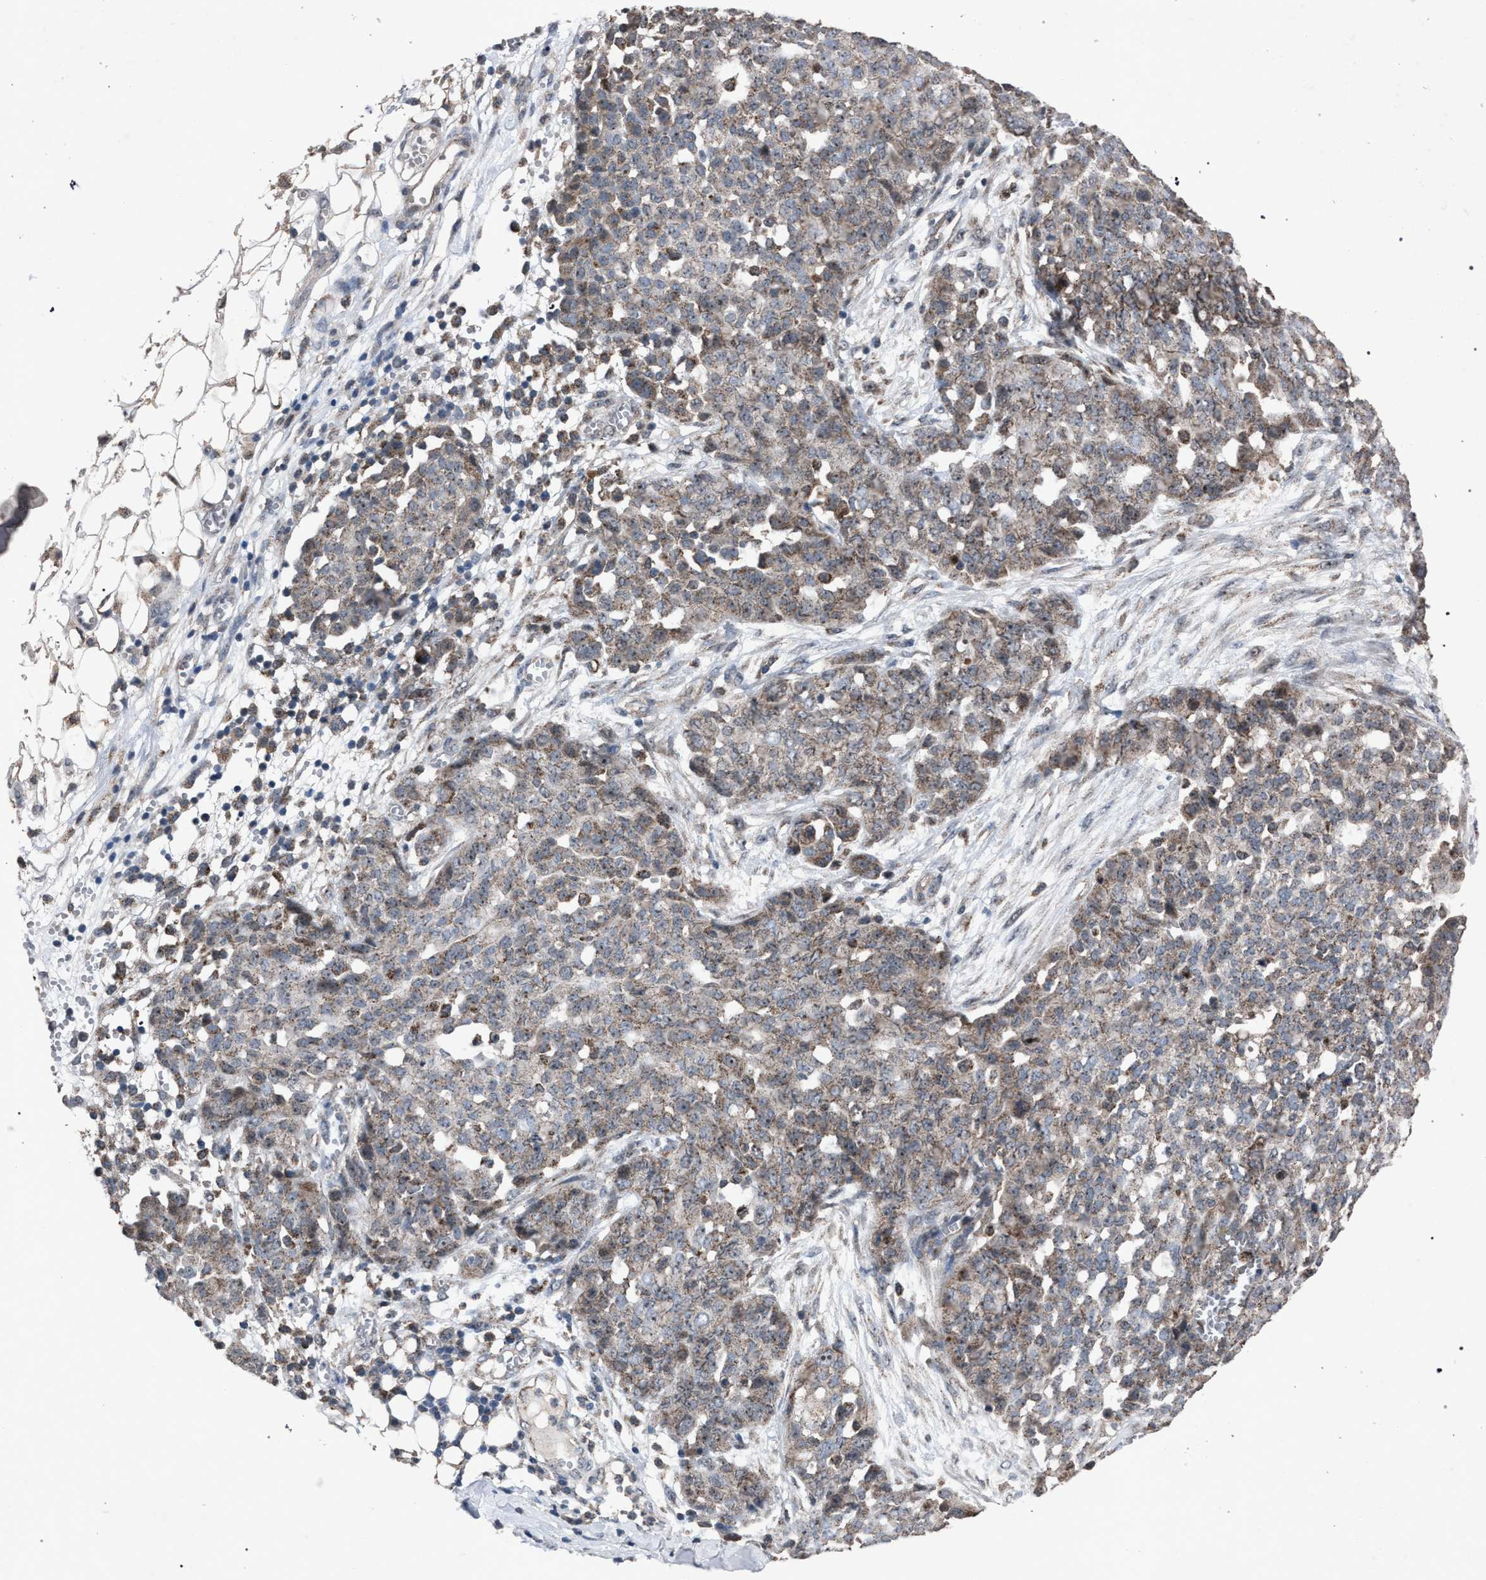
{"staining": {"intensity": "weak", "quantity": "25%-75%", "location": "cytoplasmic/membranous"}, "tissue": "ovarian cancer", "cell_type": "Tumor cells", "image_type": "cancer", "snomed": [{"axis": "morphology", "description": "Cystadenocarcinoma, serous, NOS"}, {"axis": "topography", "description": "Soft tissue"}, {"axis": "topography", "description": "Ovary"}], "caption": "Weak cytoplasmic/membranous expression is present in approximately 25%-75% of tumor cells in serous cystadenocarcinoma (ovarian).", "gene": "HSD17B4", "patient": {"sex": "female", "age": 57}}